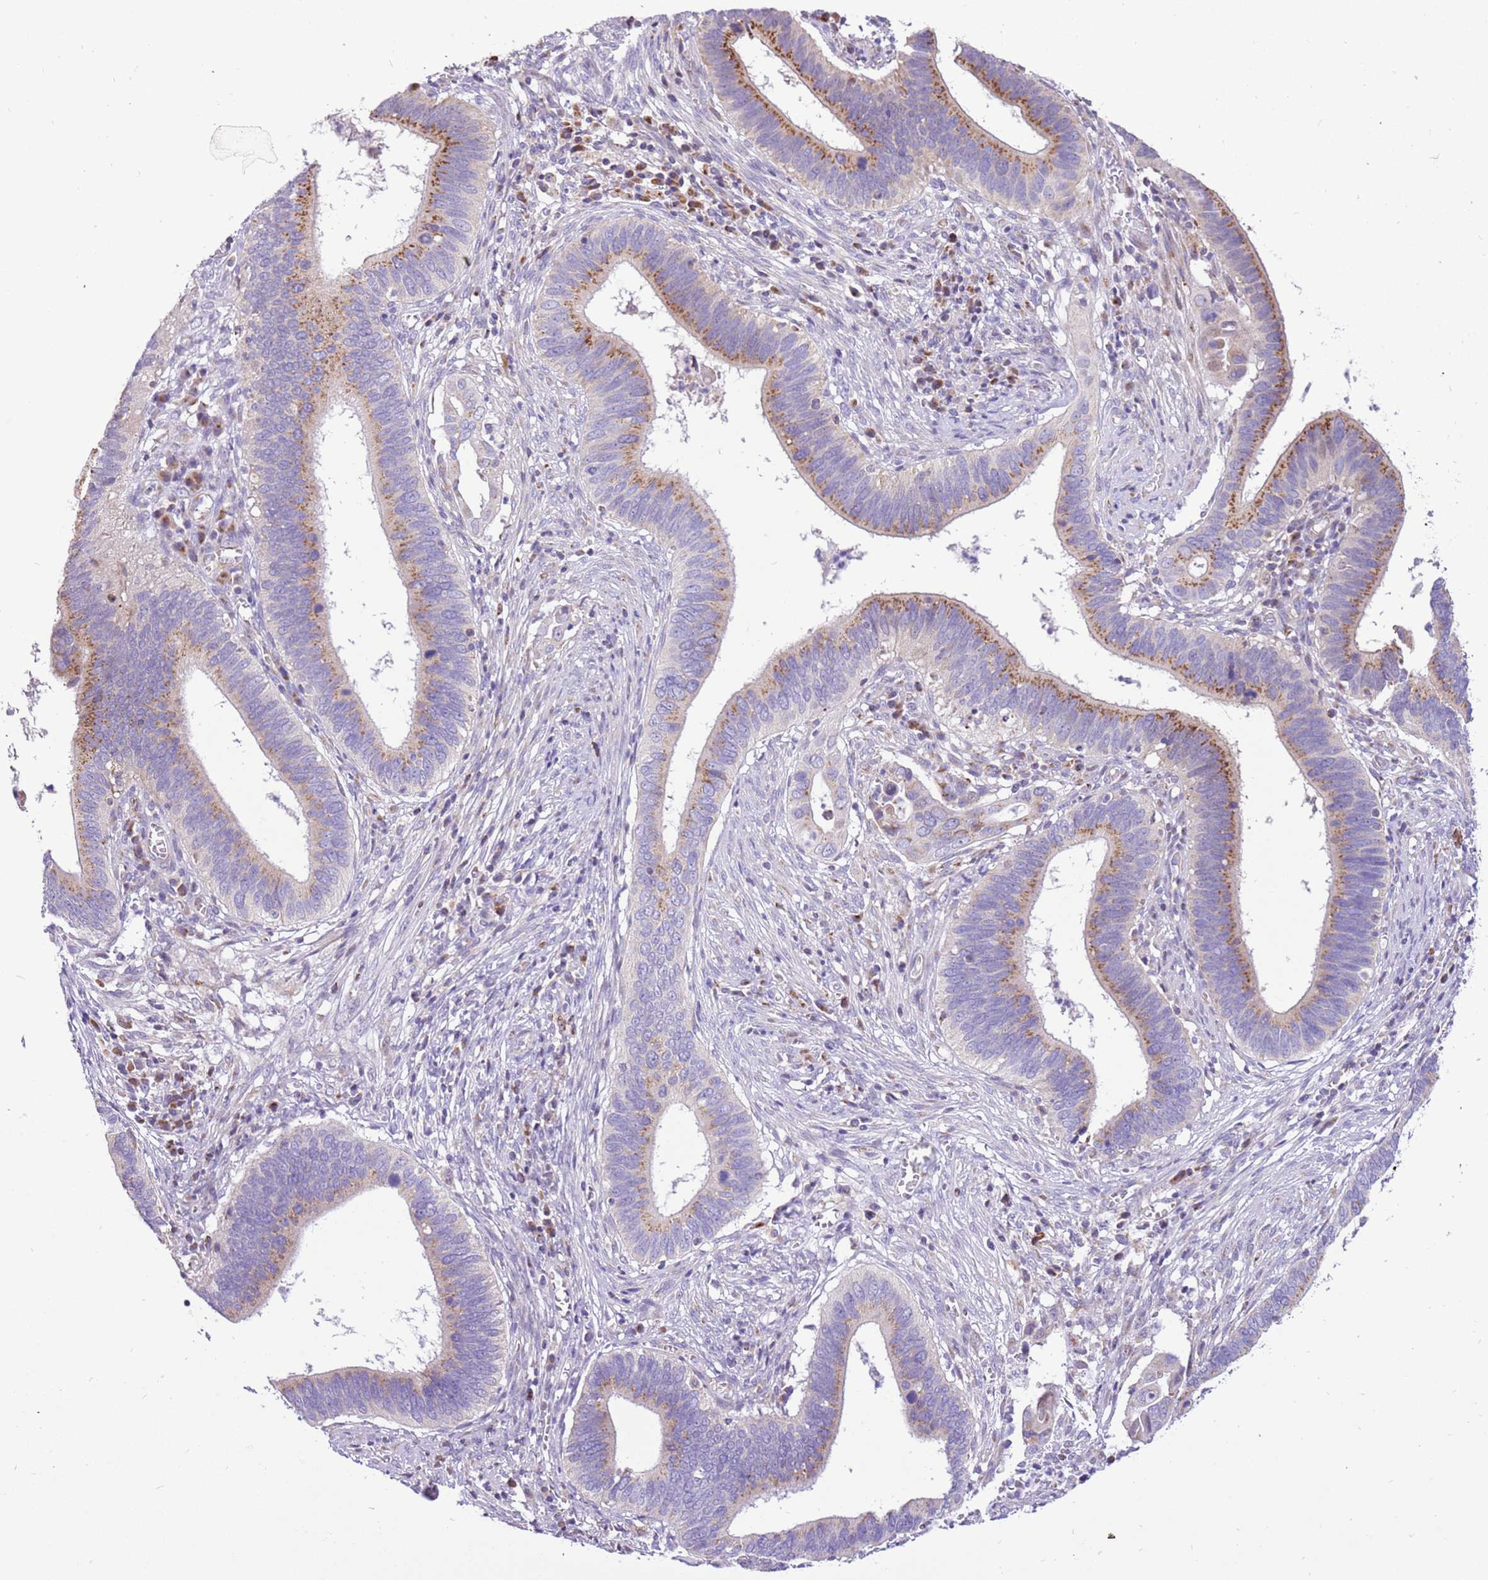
{"staining": {"intensity": "moderate", "quantity": "25%-75%", "location": "cytoplasmic/membranous"}, "tissue": "cervical cancer", "cell_type": "Tumor cells", "image_type": "cancer", "snomed": [{"axis": "morphology", "description": "Adenocarcinoma, NOS"}, {"axis": "topography", "description": "Cervix"}], "caption": "High-magnification brightfield microscopy of cervical cancer (adenocarcinoma) stained with DAB (brown) and counterstained with hematoxylin (blue). tumor cells exhibit moderate cytoplasmic/membranous staining is identified in about25%-75% of cells. The protein of interest is stained brown, and the nuclei are stained in blue (DAB IHC with brightfield microscopy, high magnification).", "gene": "COX17", "patient": {"sex": "female", "age": 42}}